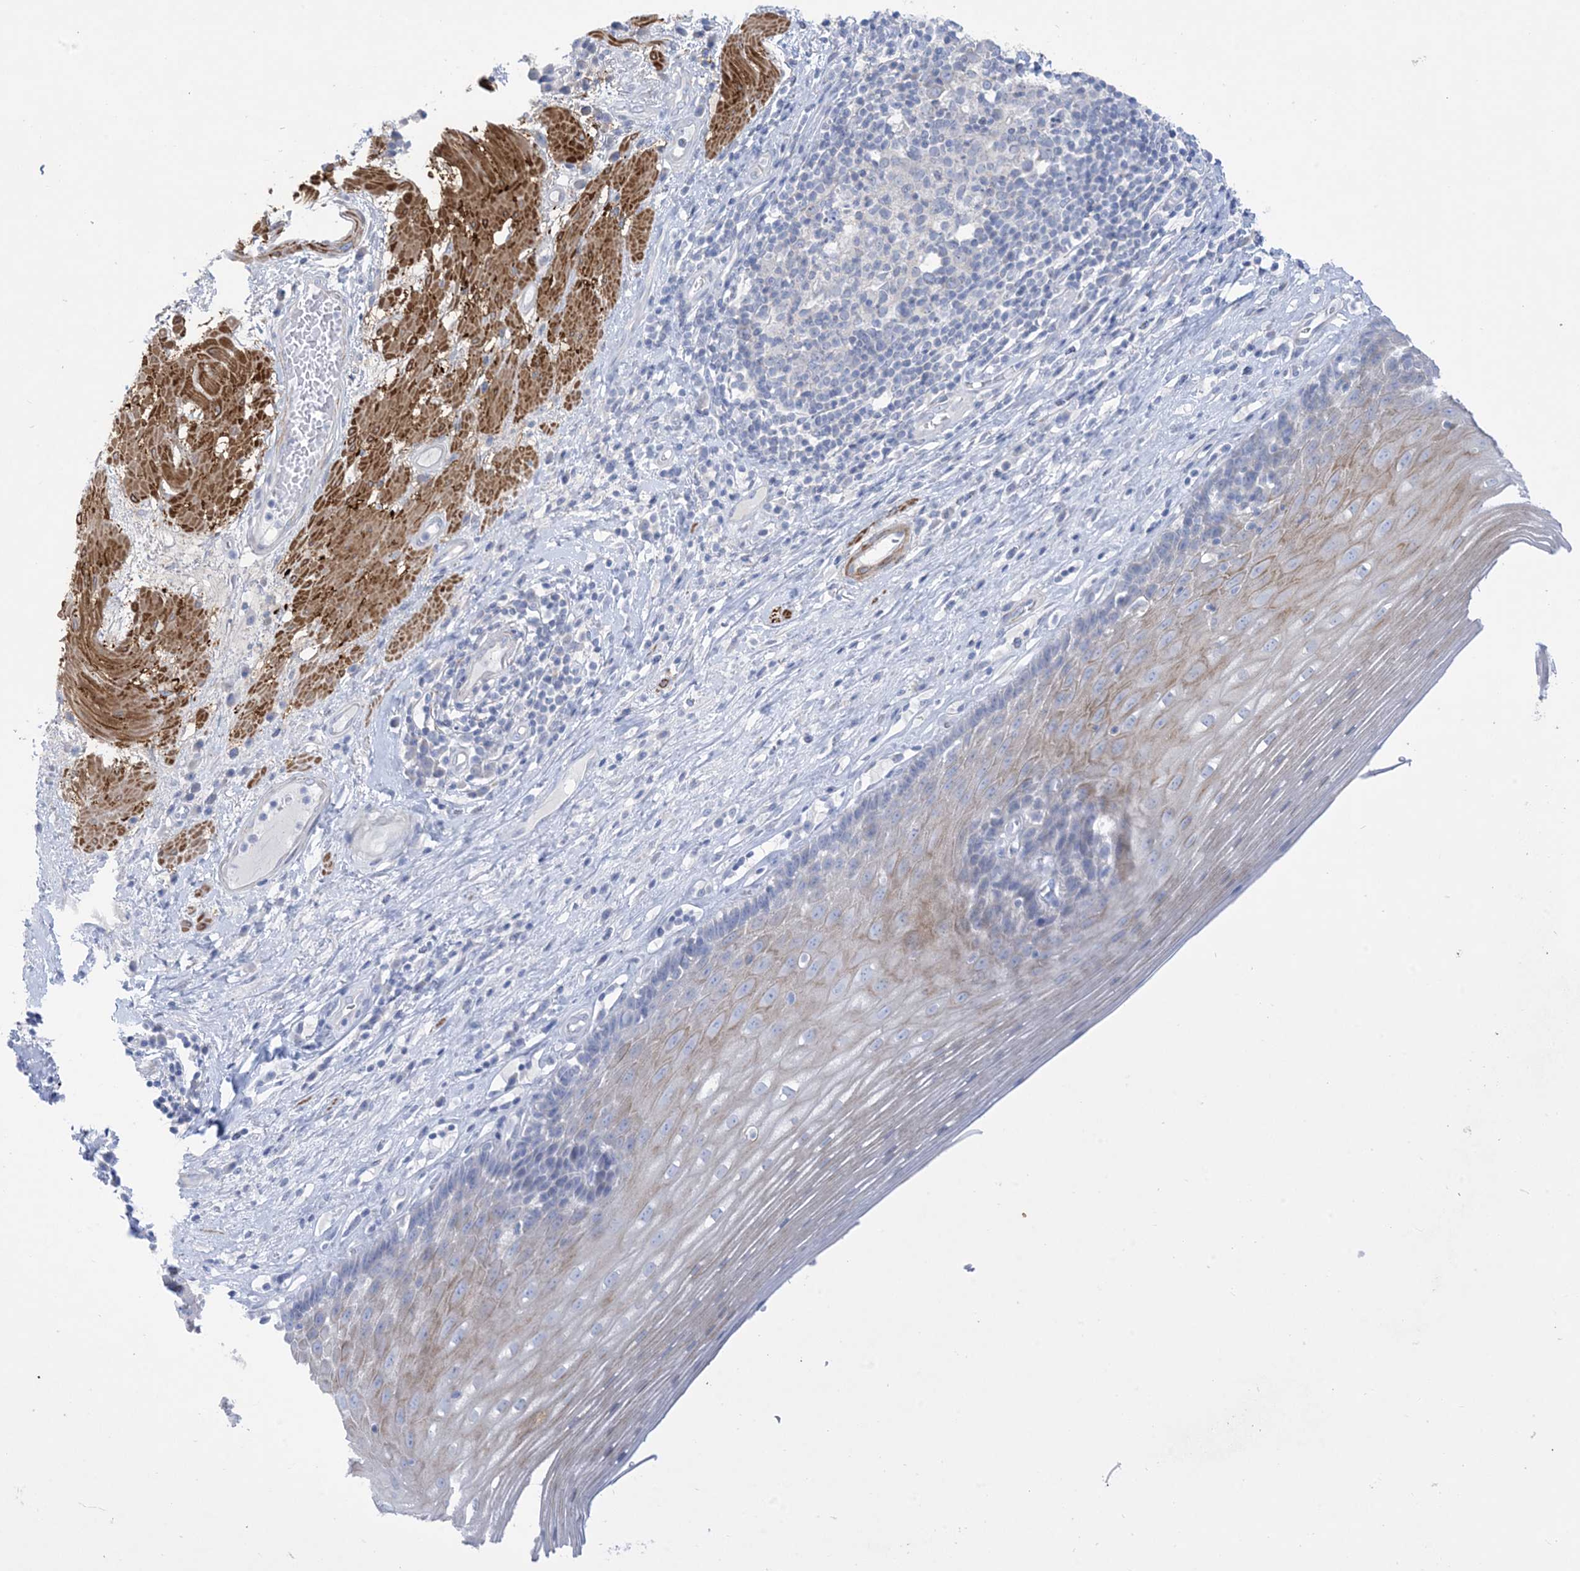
{"staining": {"intensity": "moderate", "quantity": "<25%", "location": "cytoplasmic/membranous"}, "tissue": "esophagus", "cell_type": "Squamous epithelial cells", "image_type": "normal", "snomed": [{"axis": "morphology", "description": "Normal tissue, NOS"}, {"axis": "topography", "description": "Esophagus"}], "caption": "Esophagus stained with a brown dye reveals moderate cytoplasmic/membranous positive positivity in about <25% of squamous epithelial cells.", "gene": "MARS2", "patient": {"sex": "male", "age": 62}}